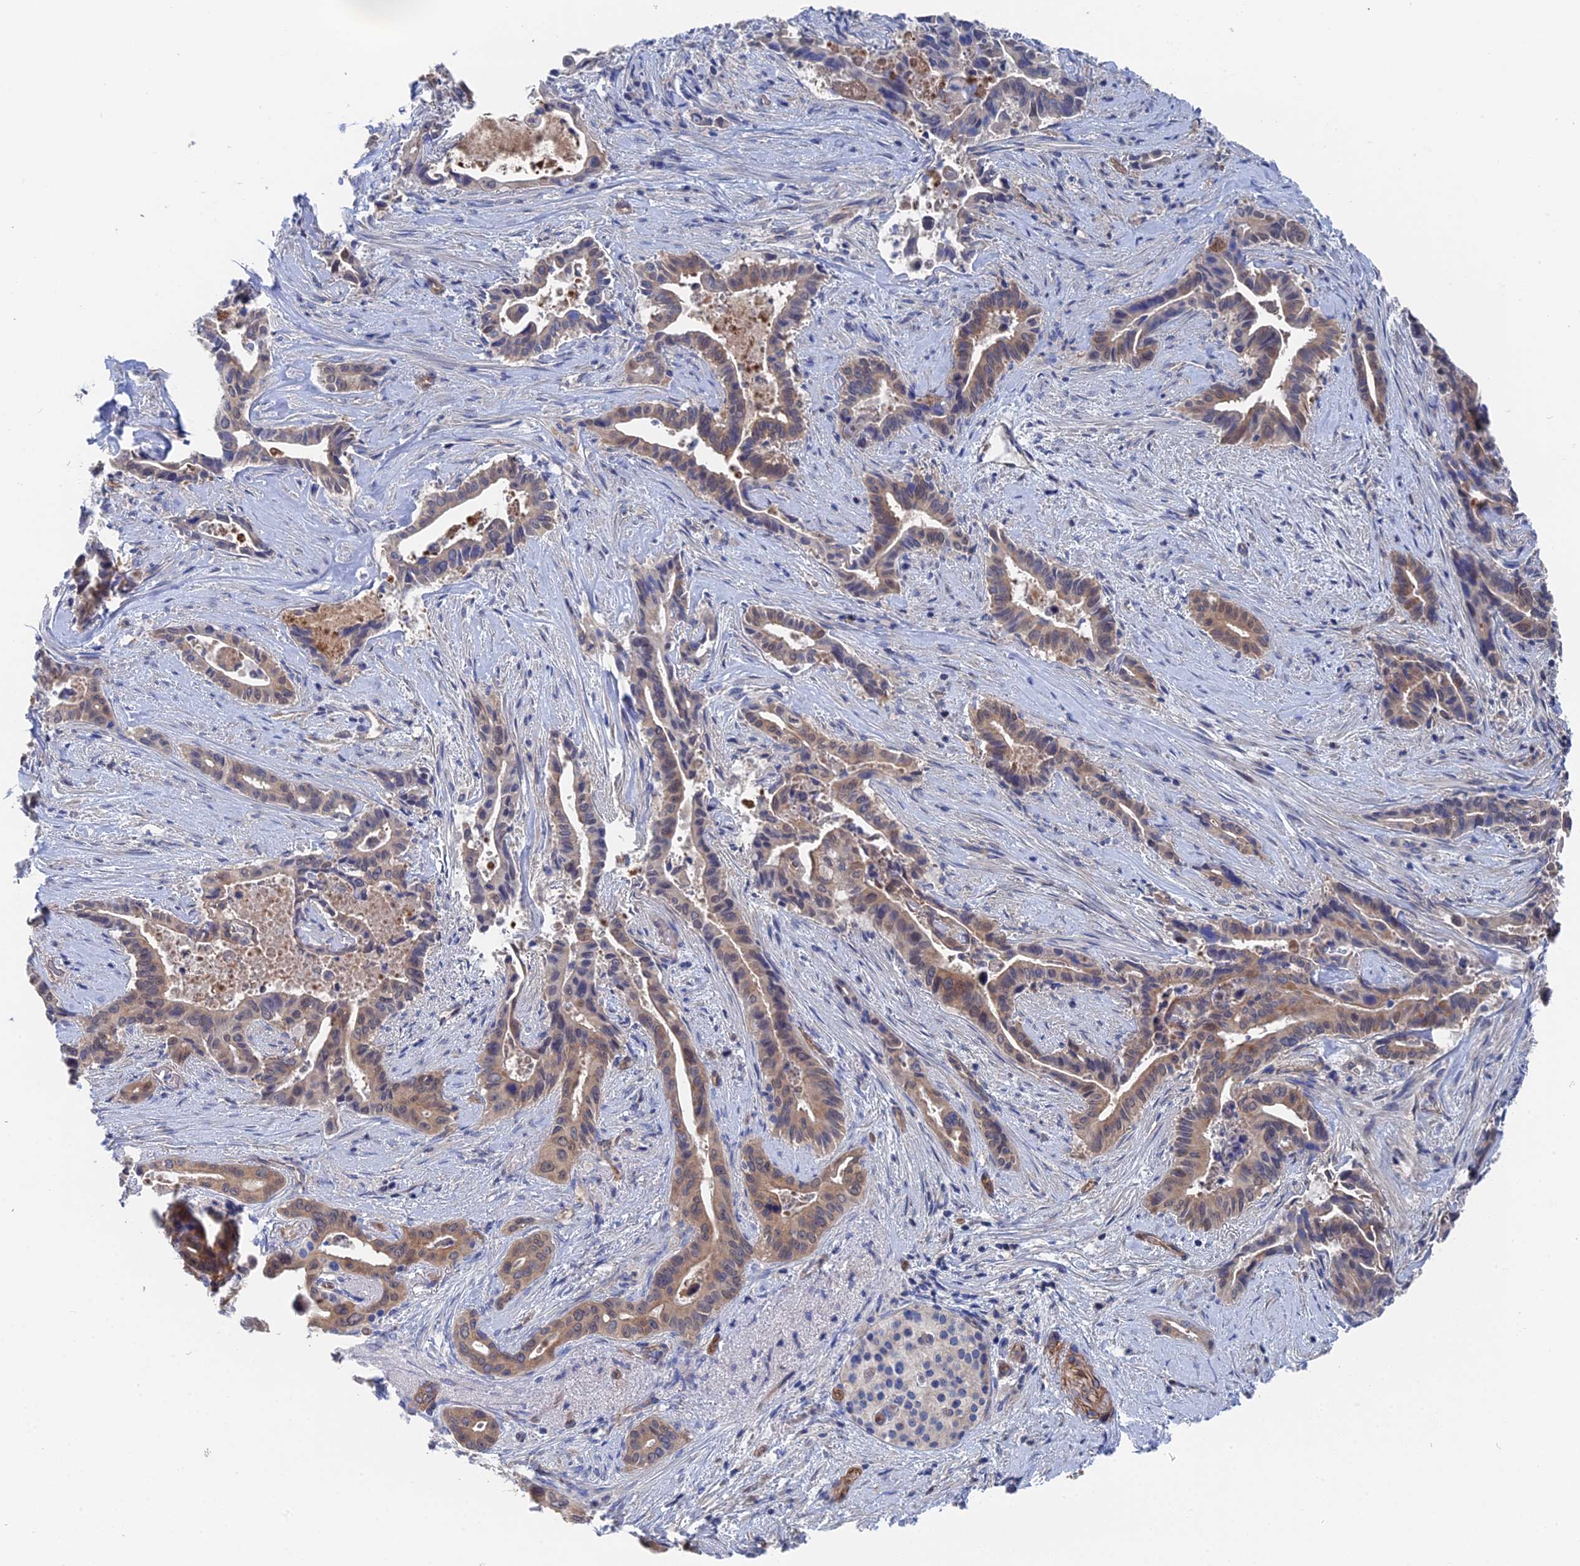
{"staining": {"intensity": "weak", "quantity": "25%-75%", "location": "cytoplasmic/membranous"}, "tissue": "pancreatic cancer", "cell_type": "Tumor cells", "image_type": "cancer", "snomed": [{"axis": "morphology", "description": "Adenocarcinoma, NOS"}, {"axis": "topography", "description": "Pancreas"}], "caption": "Pancreatic adenocarcinoma tissue reveals weak cytoplasmic/membranous staining in about 25%-75% of tumor cells Nuclei are stained in blue.", "gene": "MTHFSD", "patient": {"sex": "female", "age": 77}}